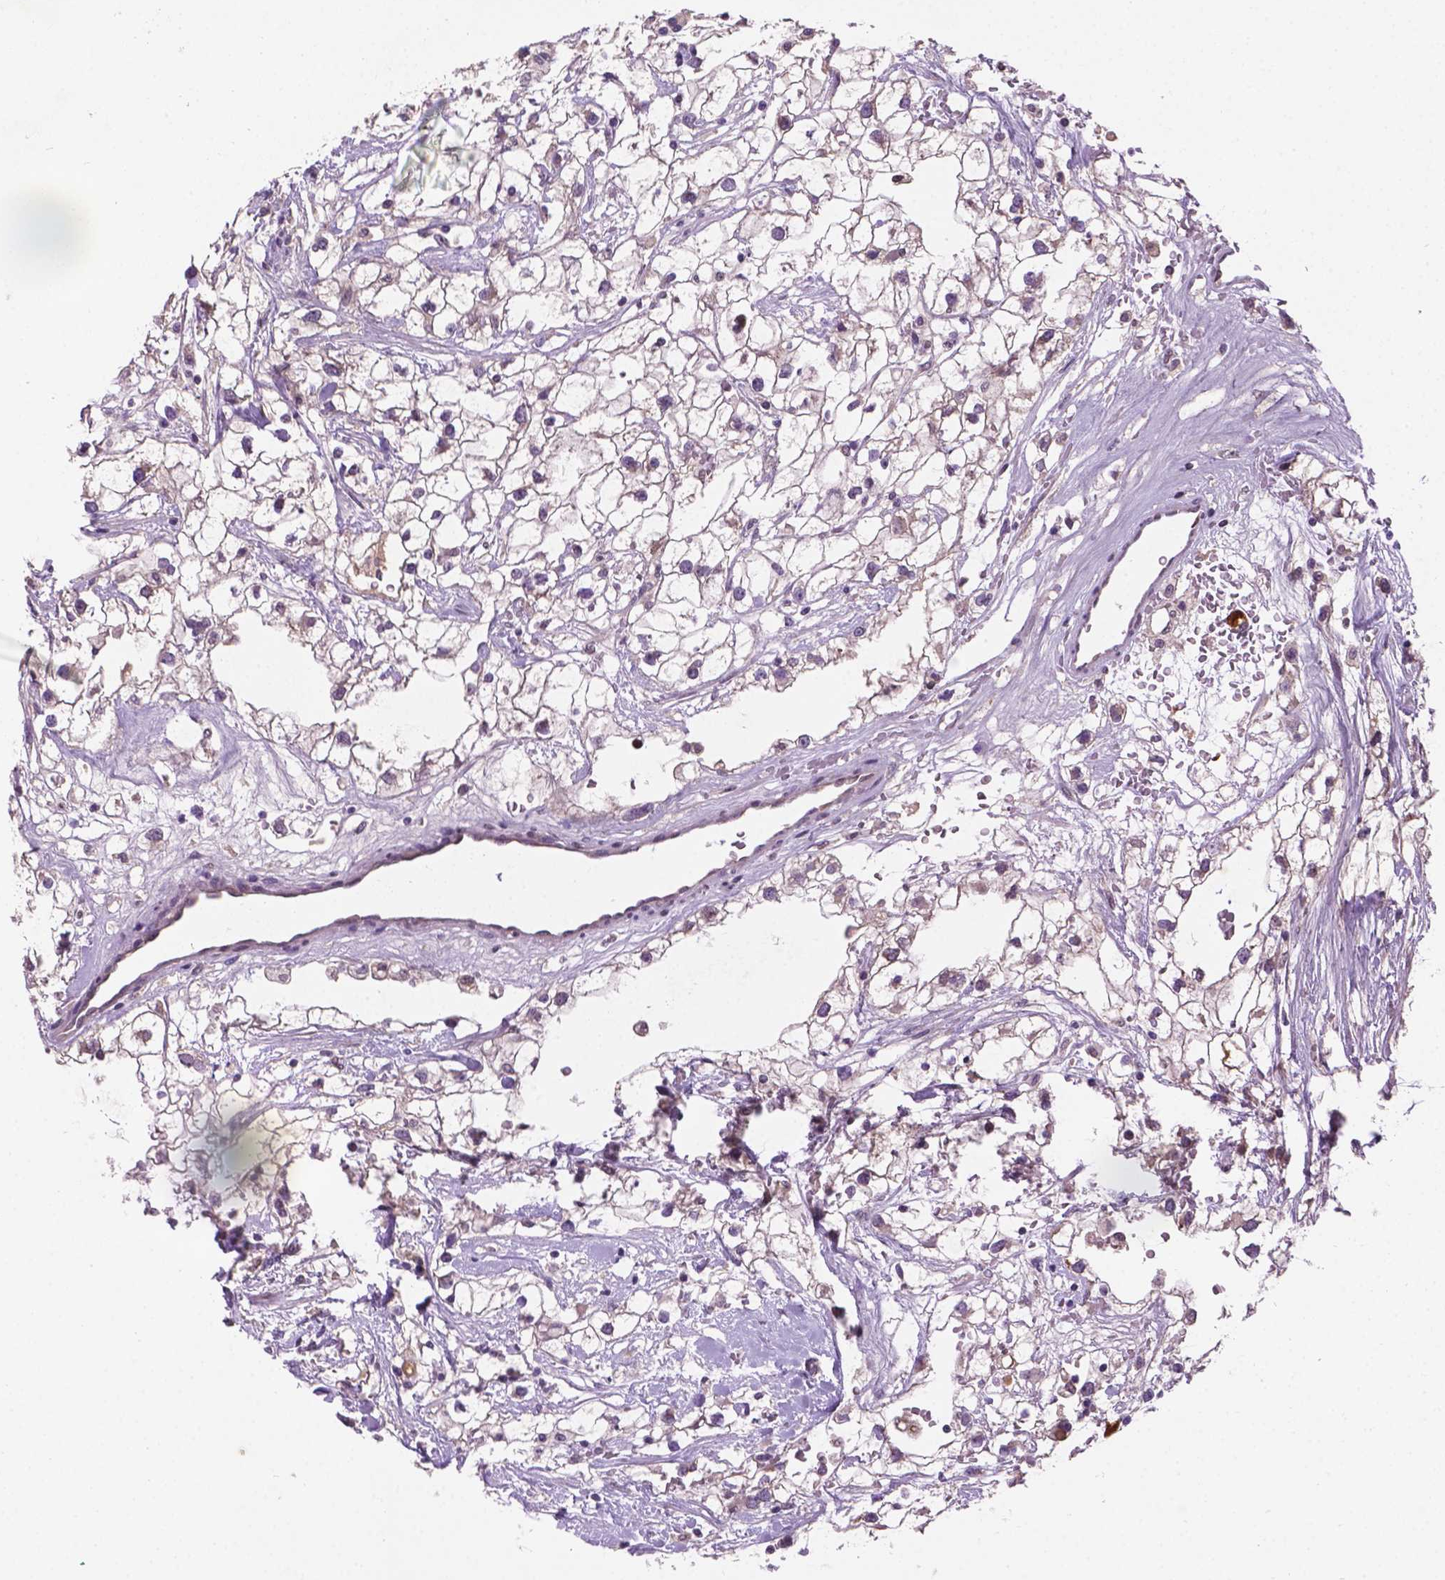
{"staining": {"intensity": "negative", "quantity": "none", "location": "none"}, "tissue": "renal cancer", "cell_type": "Tumor cells", "image_type": "cancer", "snomed": [{"axis": "morphology", "description": "Adenocarcinoma, NOS"}, {"axis": "topography", "description": "Kidney"}], "caption": "Immunohistochemistry (IHC) micrograph of human adenocarcinoma (renal) stained for a protein (brown), which demonstrates no positivity in tumor cells.", "gene": "IRF6", "patient": {"sex": "male", "age": 59}}